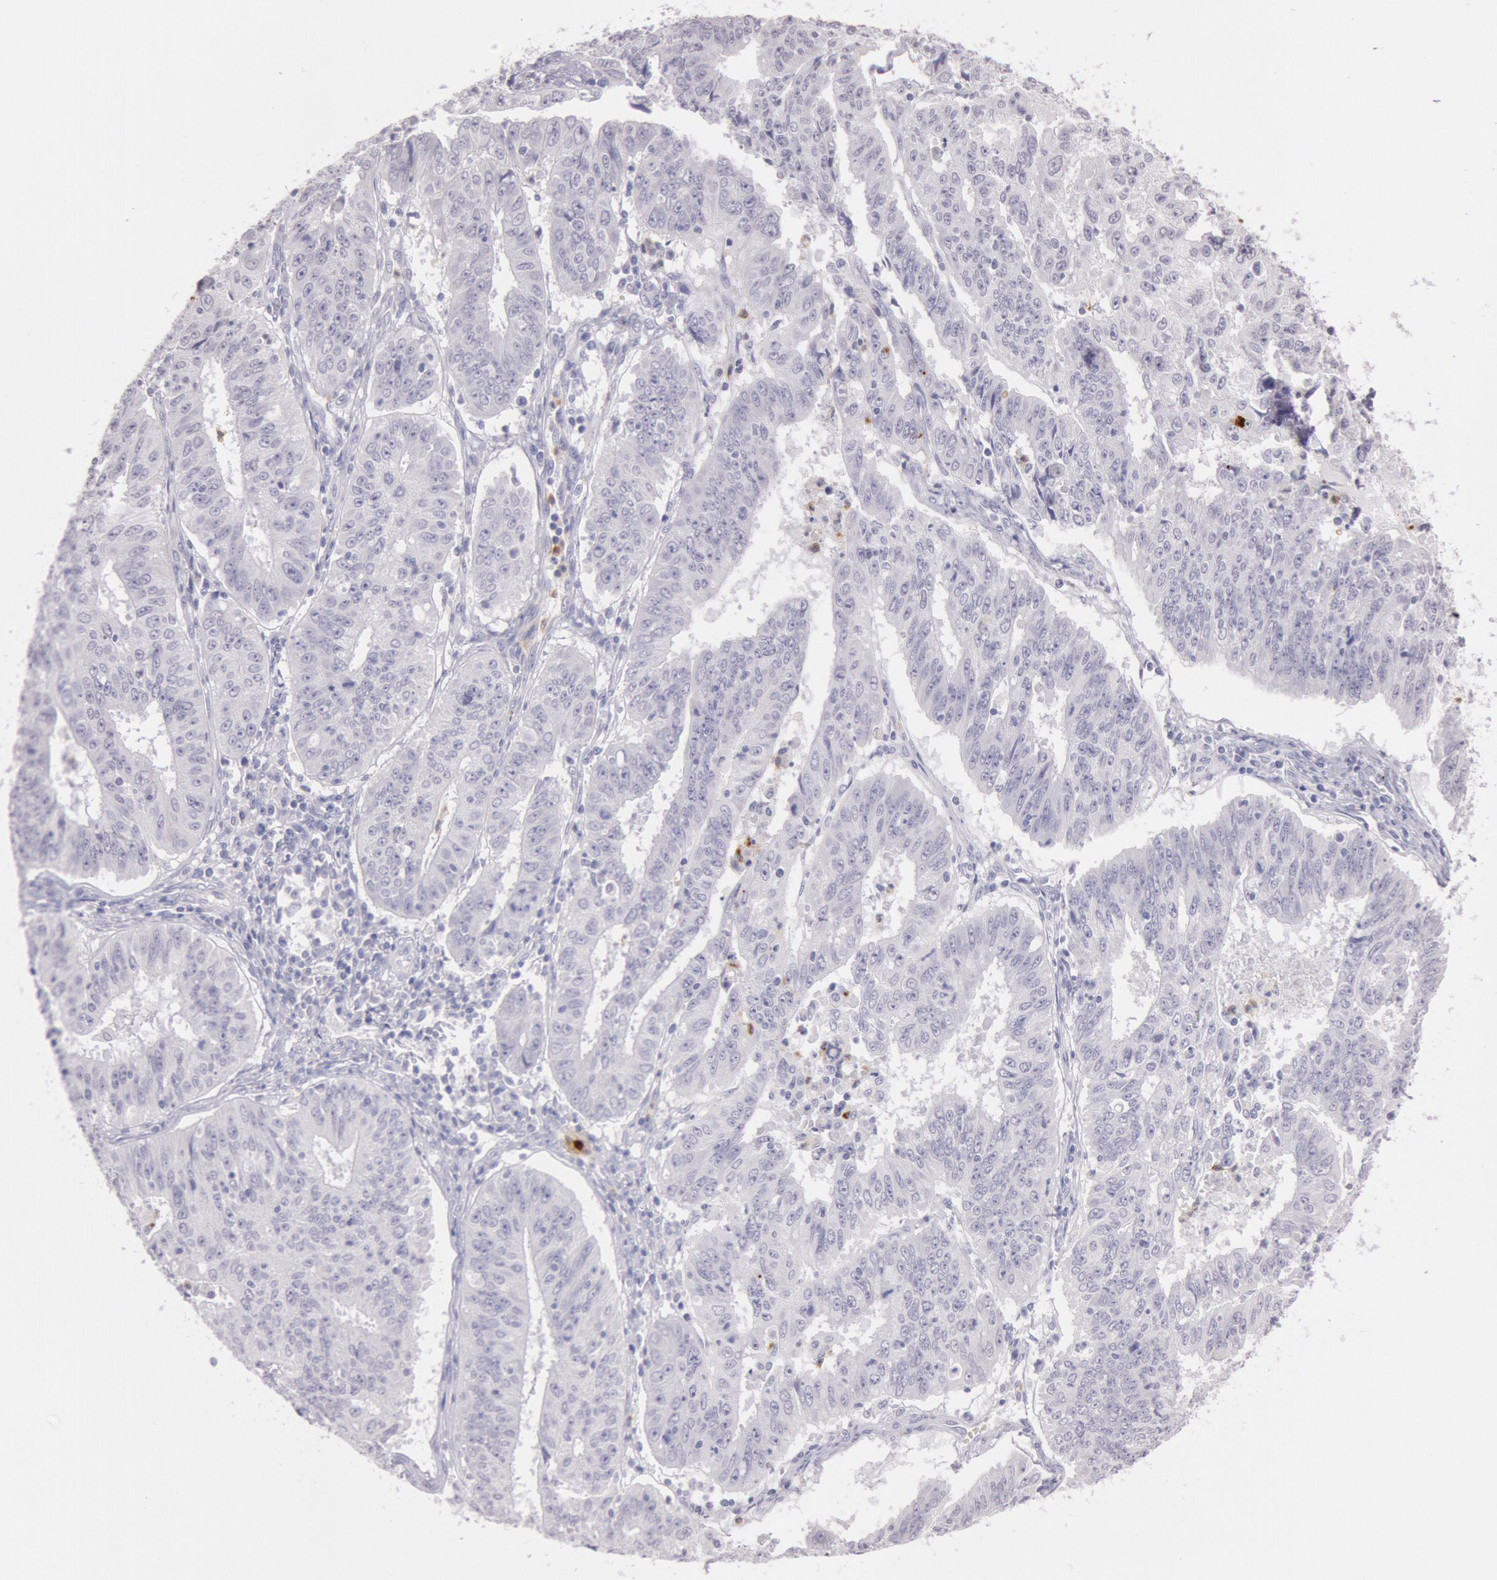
{"staining": {"intensity": "negative", "quantity": "none", "location": "none"}, "tissue": "endometrial cancer", "cell_type": "Tumor cells", "image_type": "cancer", "snomed": [{"axis": "morphology", "description": "Adenocarcinoma, NOS"}, {"axis": "topography", "description": "Endometrium"}], "caption": "Immunohistochemistry micrograph of neoplastic tissue: human endometrial adenocarcinoma stained with DAB demonstrates no significant protein positivity in tumor cells.", "gene": "KDM6A", "patient": {"sex": "female", "age": 42}}